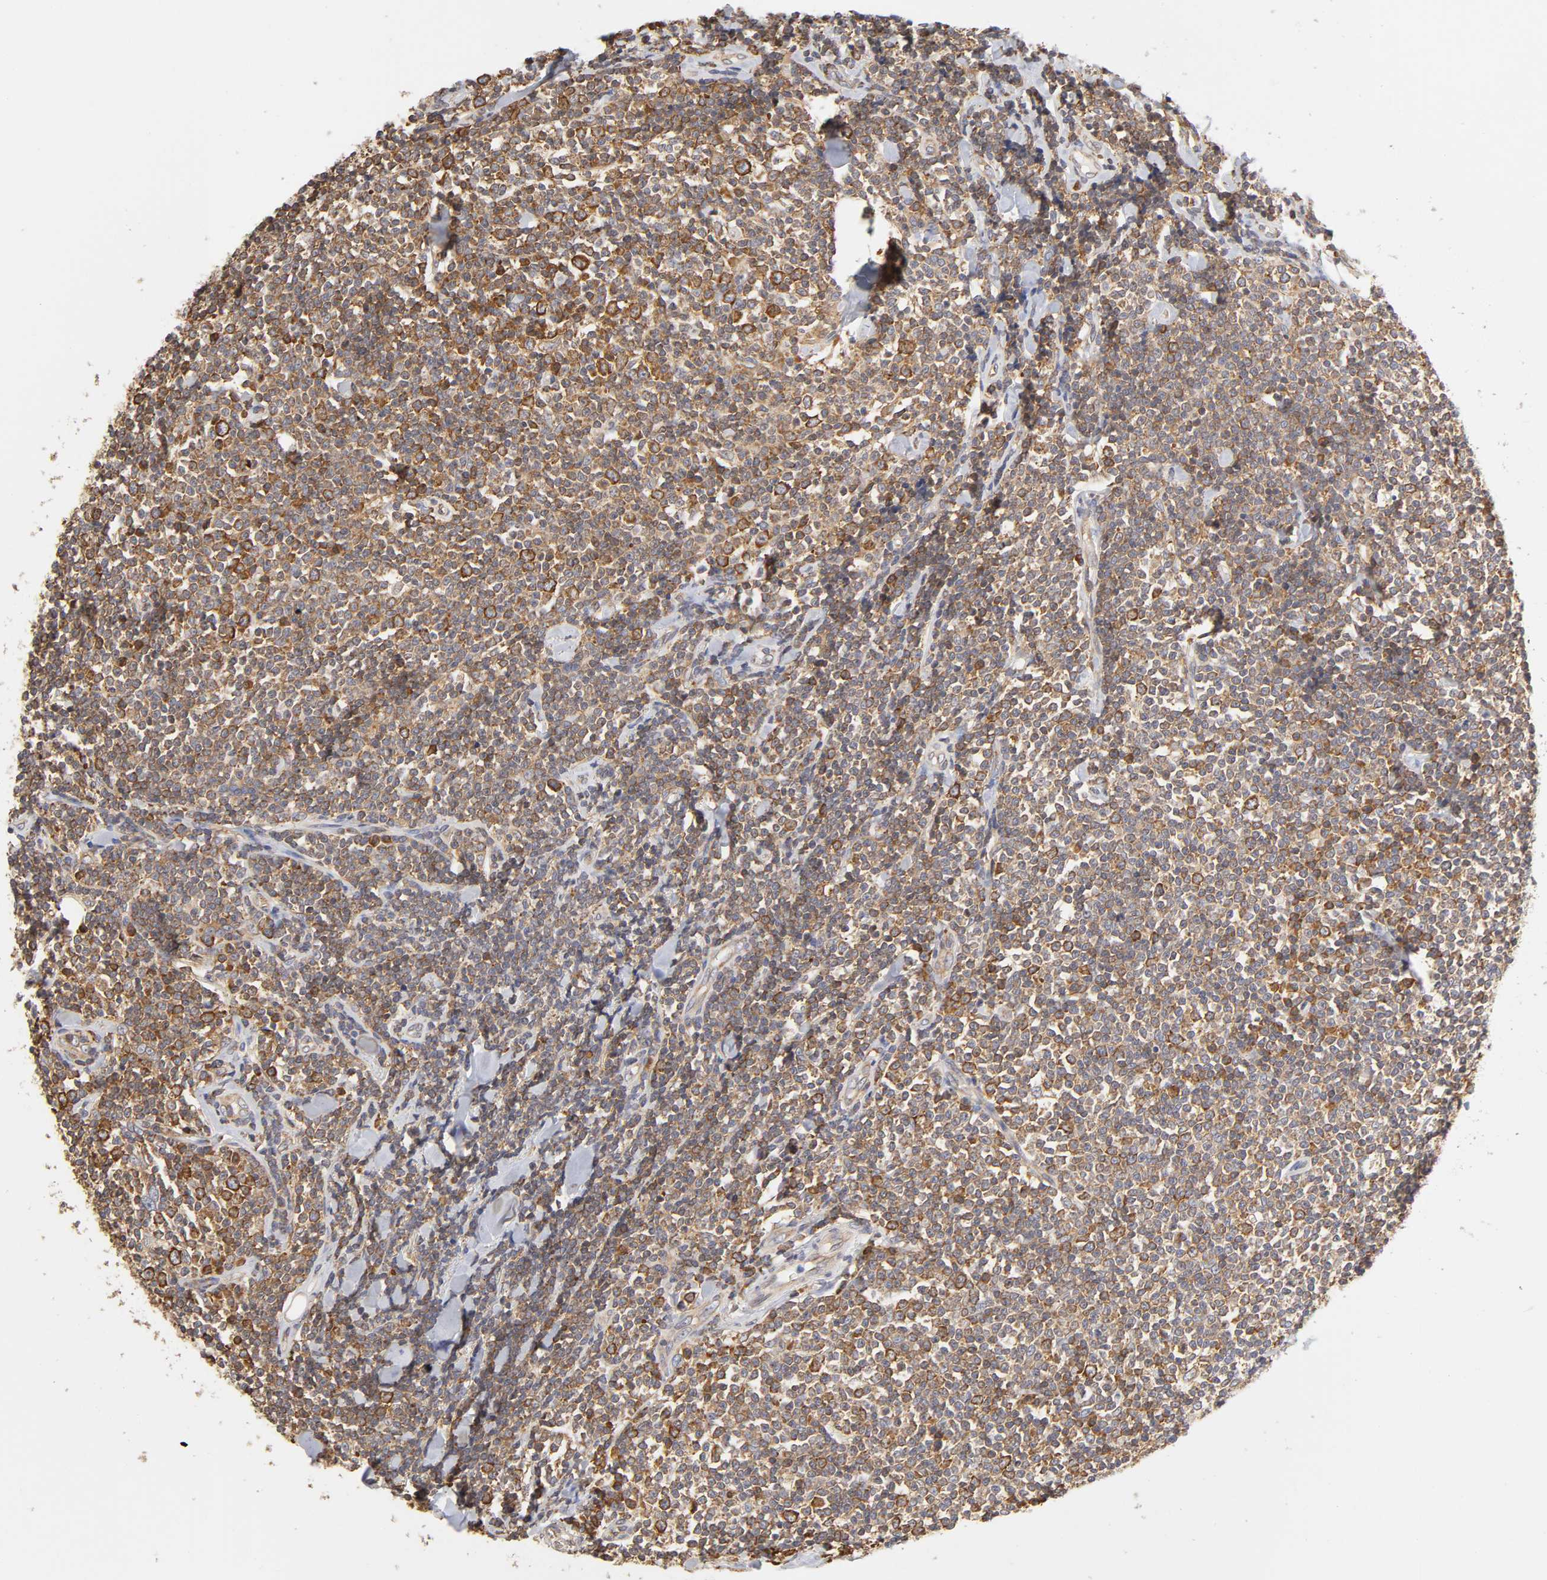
{"staining": {"intensity": "moderate", "quantity": ">75%", "location": "cytoplasmic/membranous"}, "tissue": "lymphoma", "cell_type": "Tumor cells", "image_type": "cancer", "snomed": [{"axis": "morphology", "description": "Malignant lymphoma, non-Hodgkin's type, Low grade"}, {"axis": "topography", "description": "Soft tissue"}], "caption": "The micrograph shows immunohistochemical staining of lymphoma. There is moderate cytoplasmic/membranous staining is present in approximately >75% of tumor cells.", "gene": "RPL14", "patient": {"sex": "male", "age": 92}}